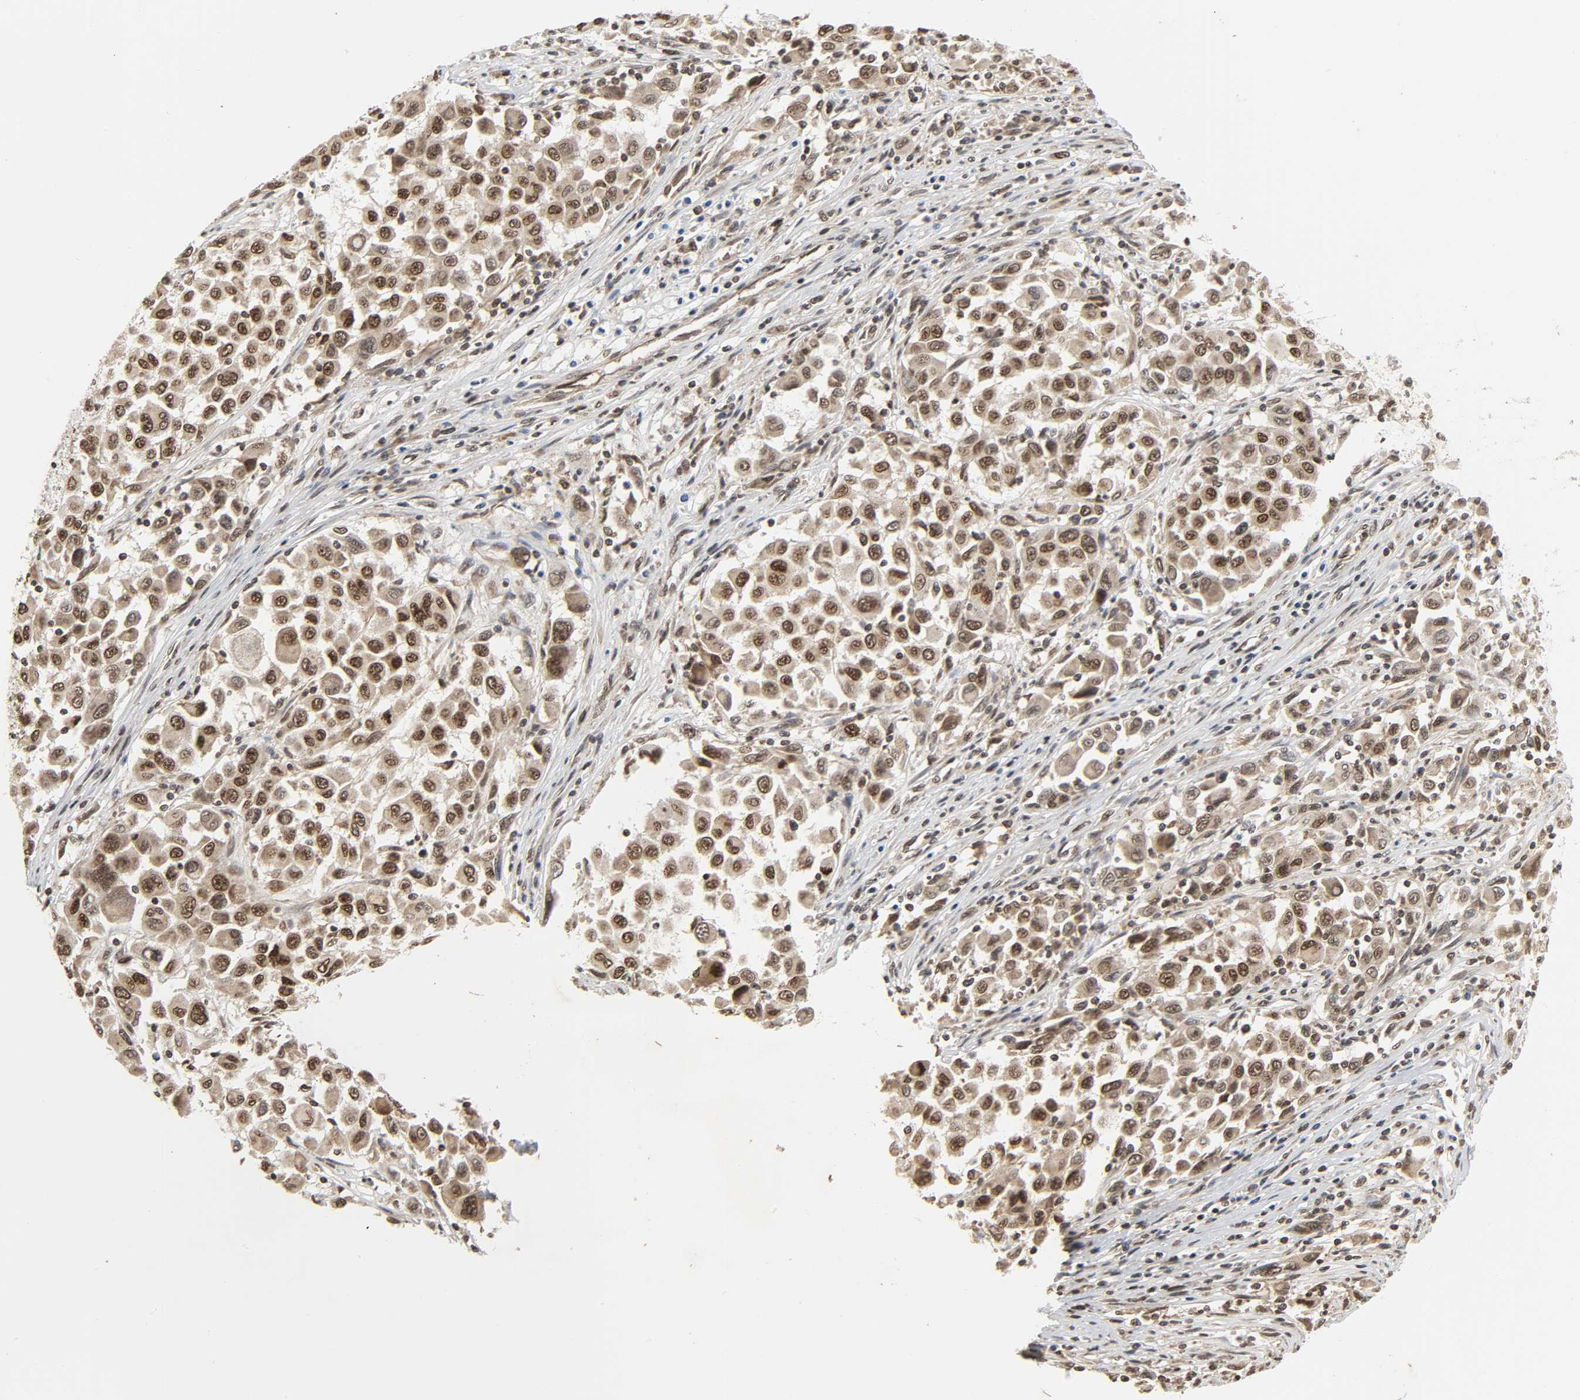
{"staining": {"intensity": "moderate", "quantity": ">75%", "location": "cytoplasmic/membranous,nuclear"}, "tissue": "melanoma", "cell_type": "Tumor cells", "image_type": "cancer", "snomed": [{"axis": "morphology", "description": "Malignant melanoma, Metastatic site"}, {"axis": "topography", "description": "Lymph node"}], "caption": "There is medium levels of moderate cytoplasmic/membranous and nuclear expression in tumor cells of malignant melanoma (metastatic site), as demonstrated by immunohistochemical staining (brown color).", "gene": "XRCC1", "patient": {"sex": "male", "age": 61}}